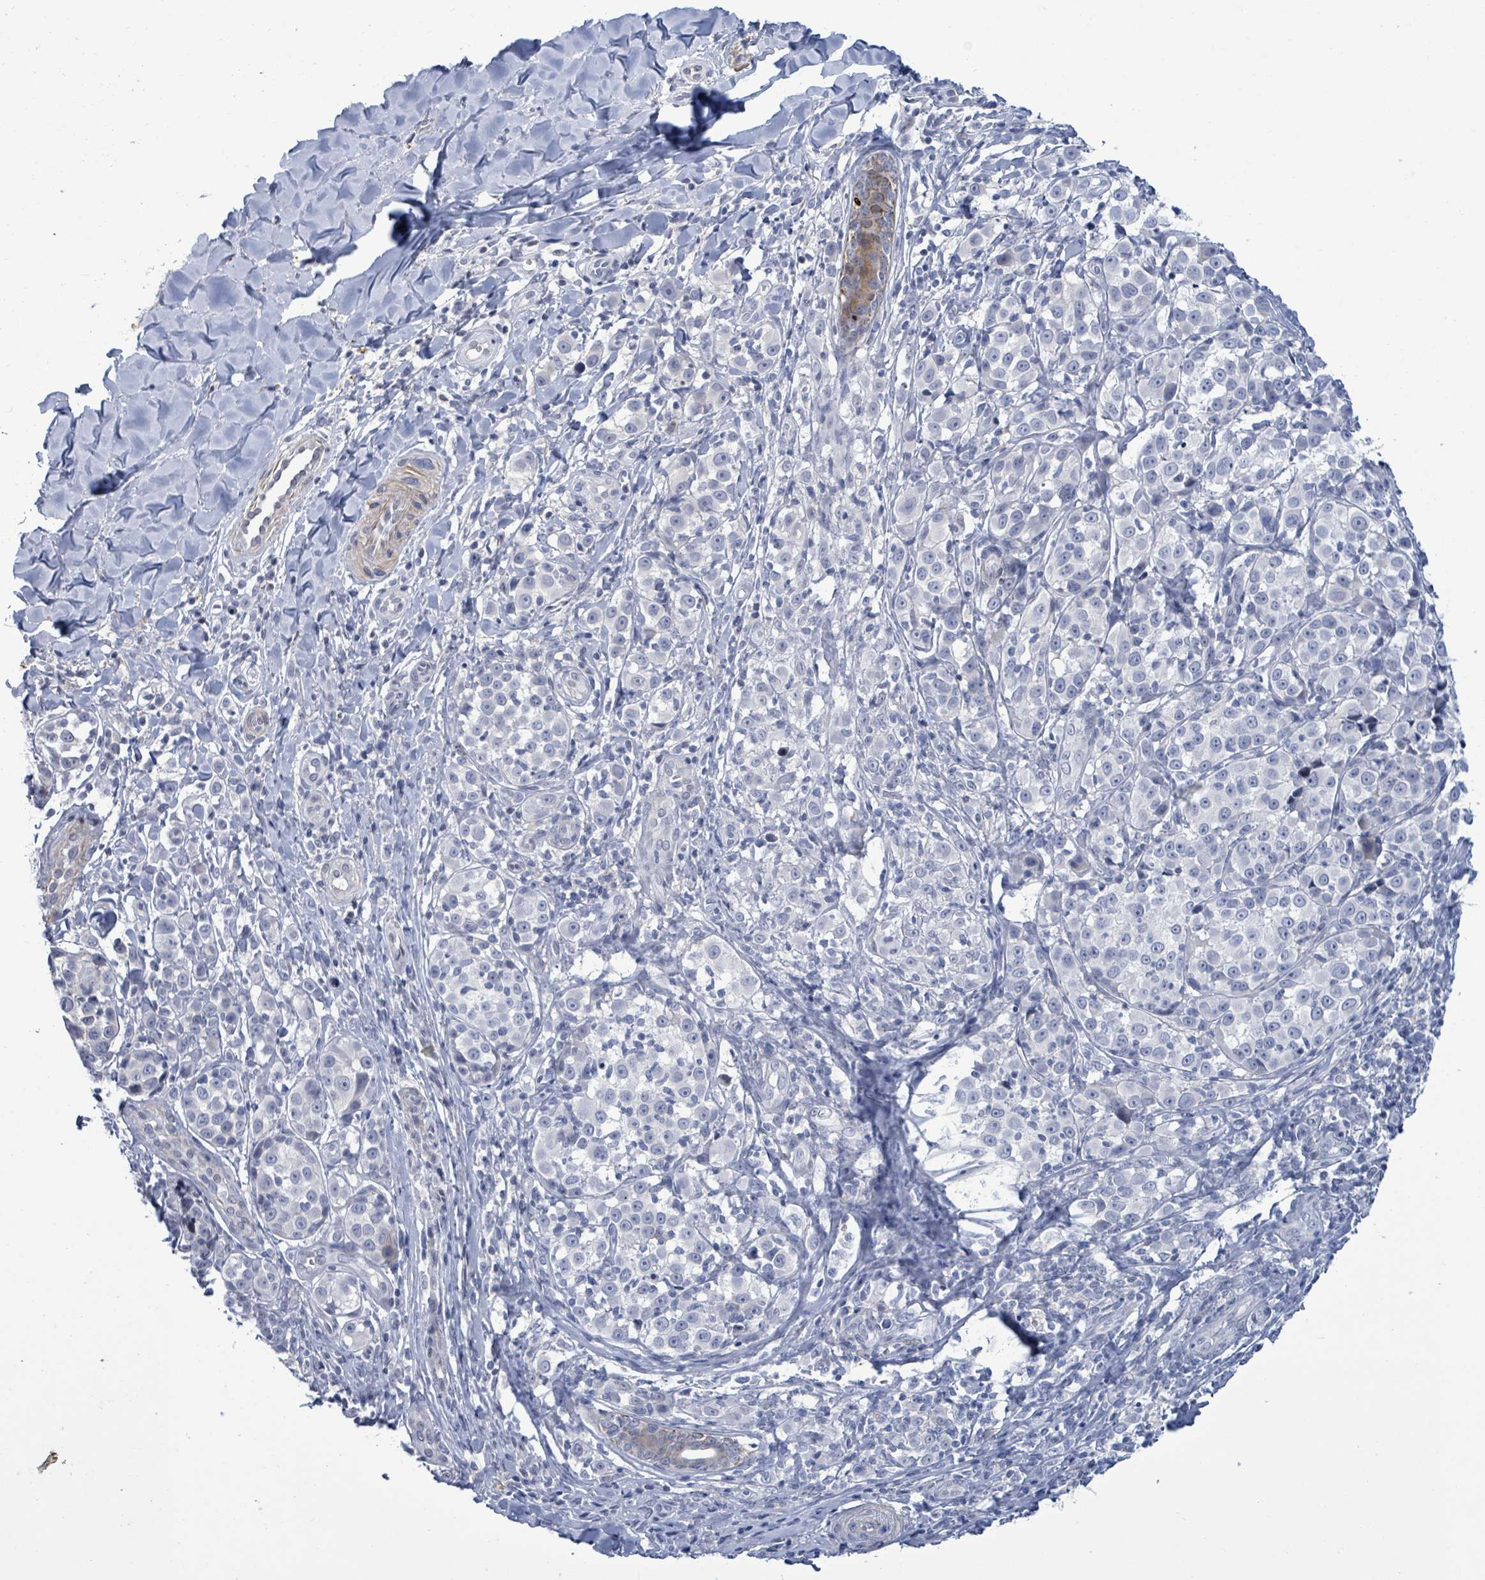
{"staining": {"intensity": "negative", "quantity": "none", "location": "none"}, "tissue": "melanoma", "cell_type": "Tumor cells", "image_type": "cancer", "snomed": [{"axis": "morphology", "description": "Malignant melanoma, NOS"}, {"axis": "topography", "description": "Skin"}], "caption": "There is no significant expression in tumor cells of melanoma.", "gene": "NTN3", "patient": {"sex": "female", "age": 35}}